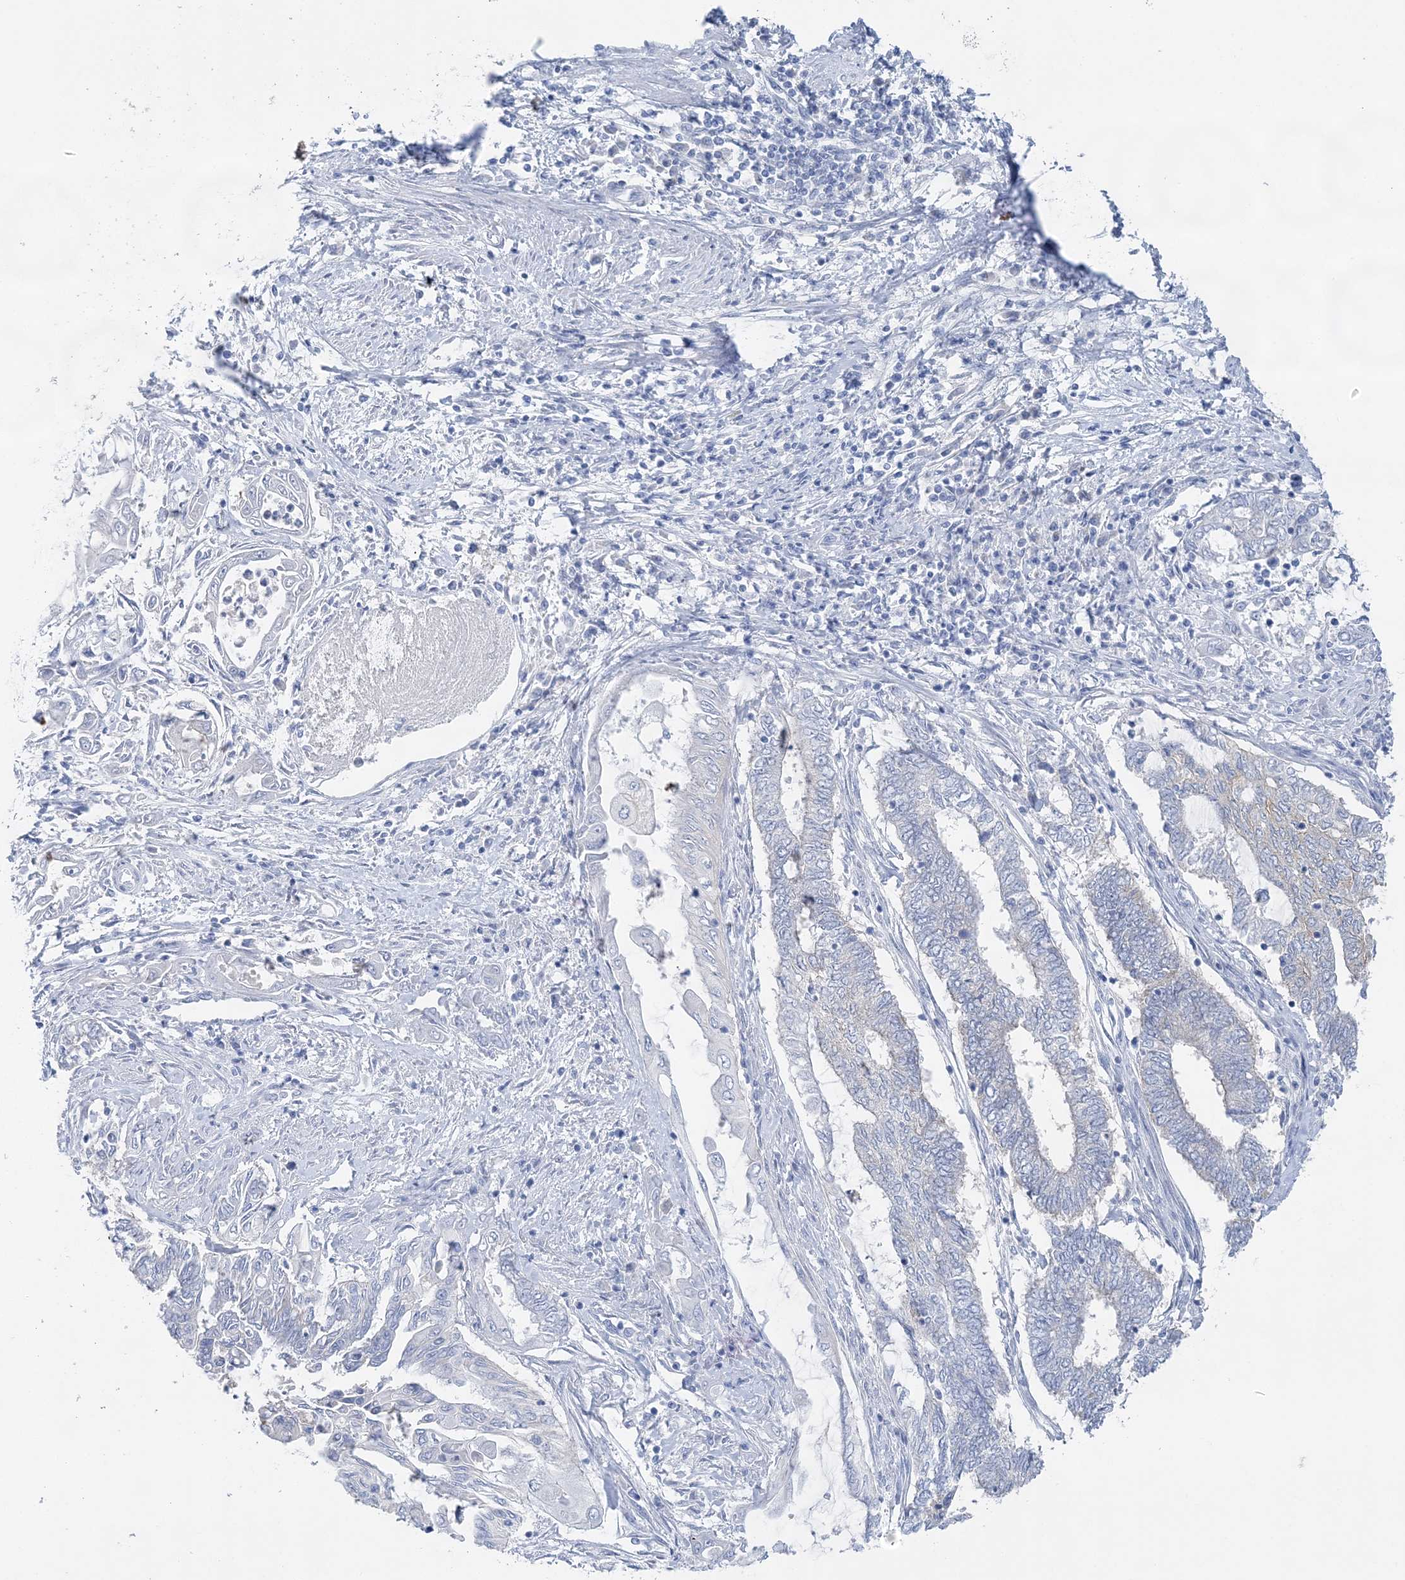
{"staining": {"intensity": "weak", "quantity": "<25%", "location": "cytoplasmic/membranous"}, "tissue": "endometrial cancer", "cell_type": "Tumor cells", "image_type": "cancer", "snomed": [{"axis": "morphology", "description": "Adenocarcinoma, NOS"}, {"axis": "topography", "description": "Uterus"}, {"axis": "topography", "description": "Endometrium"}], "caption": "This is an immunohistochemistry micrograph of human adenocarcinoma (endometrial). There is no staining in tumor cells.", "gene": "SLC5A6", "patient": {"sex": "female", "age": 70}}